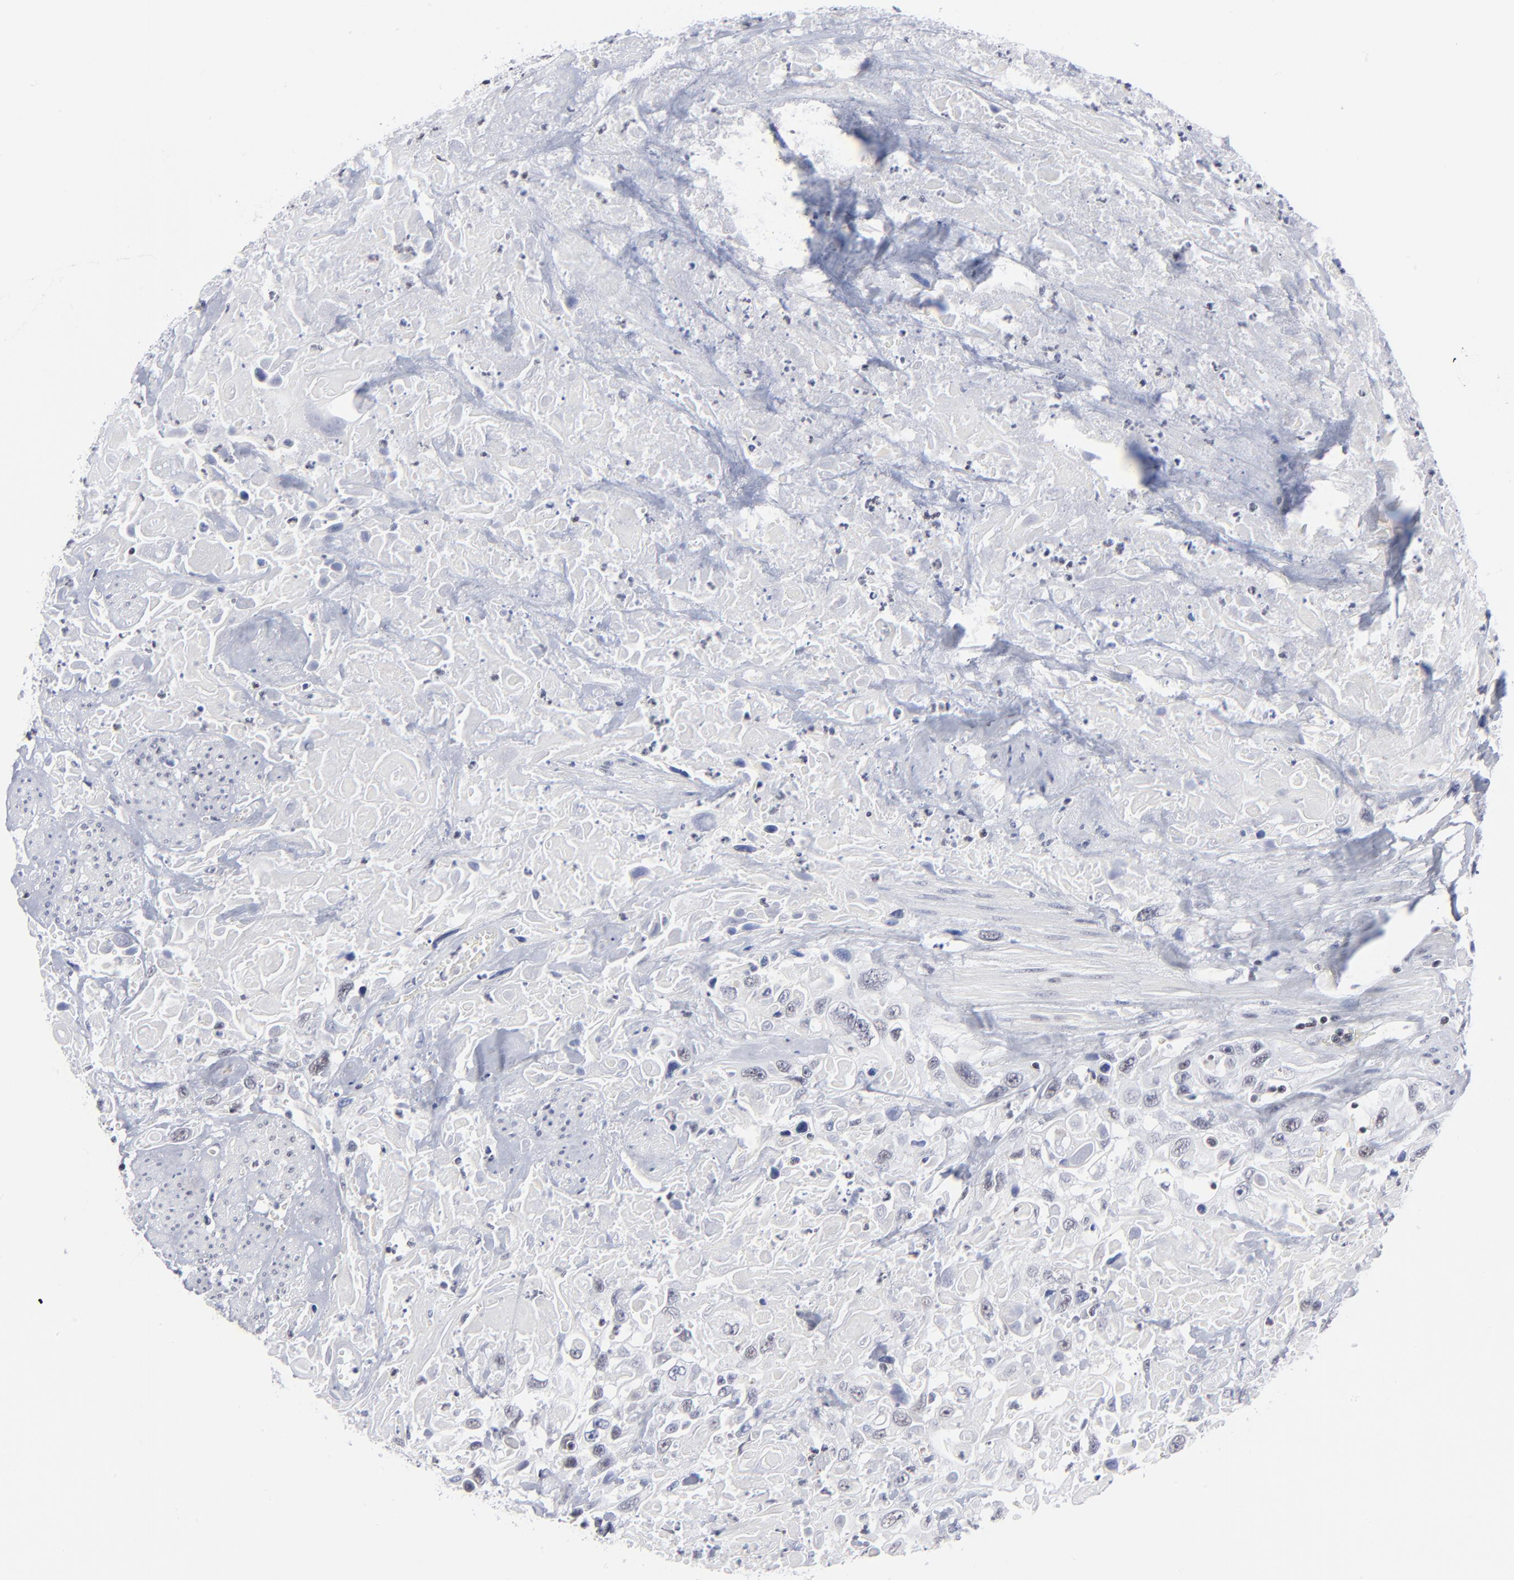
{"staining": {"intensity": "weak", "quantity": "<25%", "location": "nuclear"}, "tissue": "urothelial cancer", "cell_type": "Tumor cells", "image_type": "cancer", "snomed": [{"axis": "morphology", "description": "Urothelial carcinoma, High grade"}, {"axis": "topography", "description": "Urinary bladder"}], "caption": "Micrograph shows no protein expression in tumor cells of urothelial carcinoma (high-grade) tissue.", "gene": "SP2", "patient": {"sex": "female", "age": 84}}